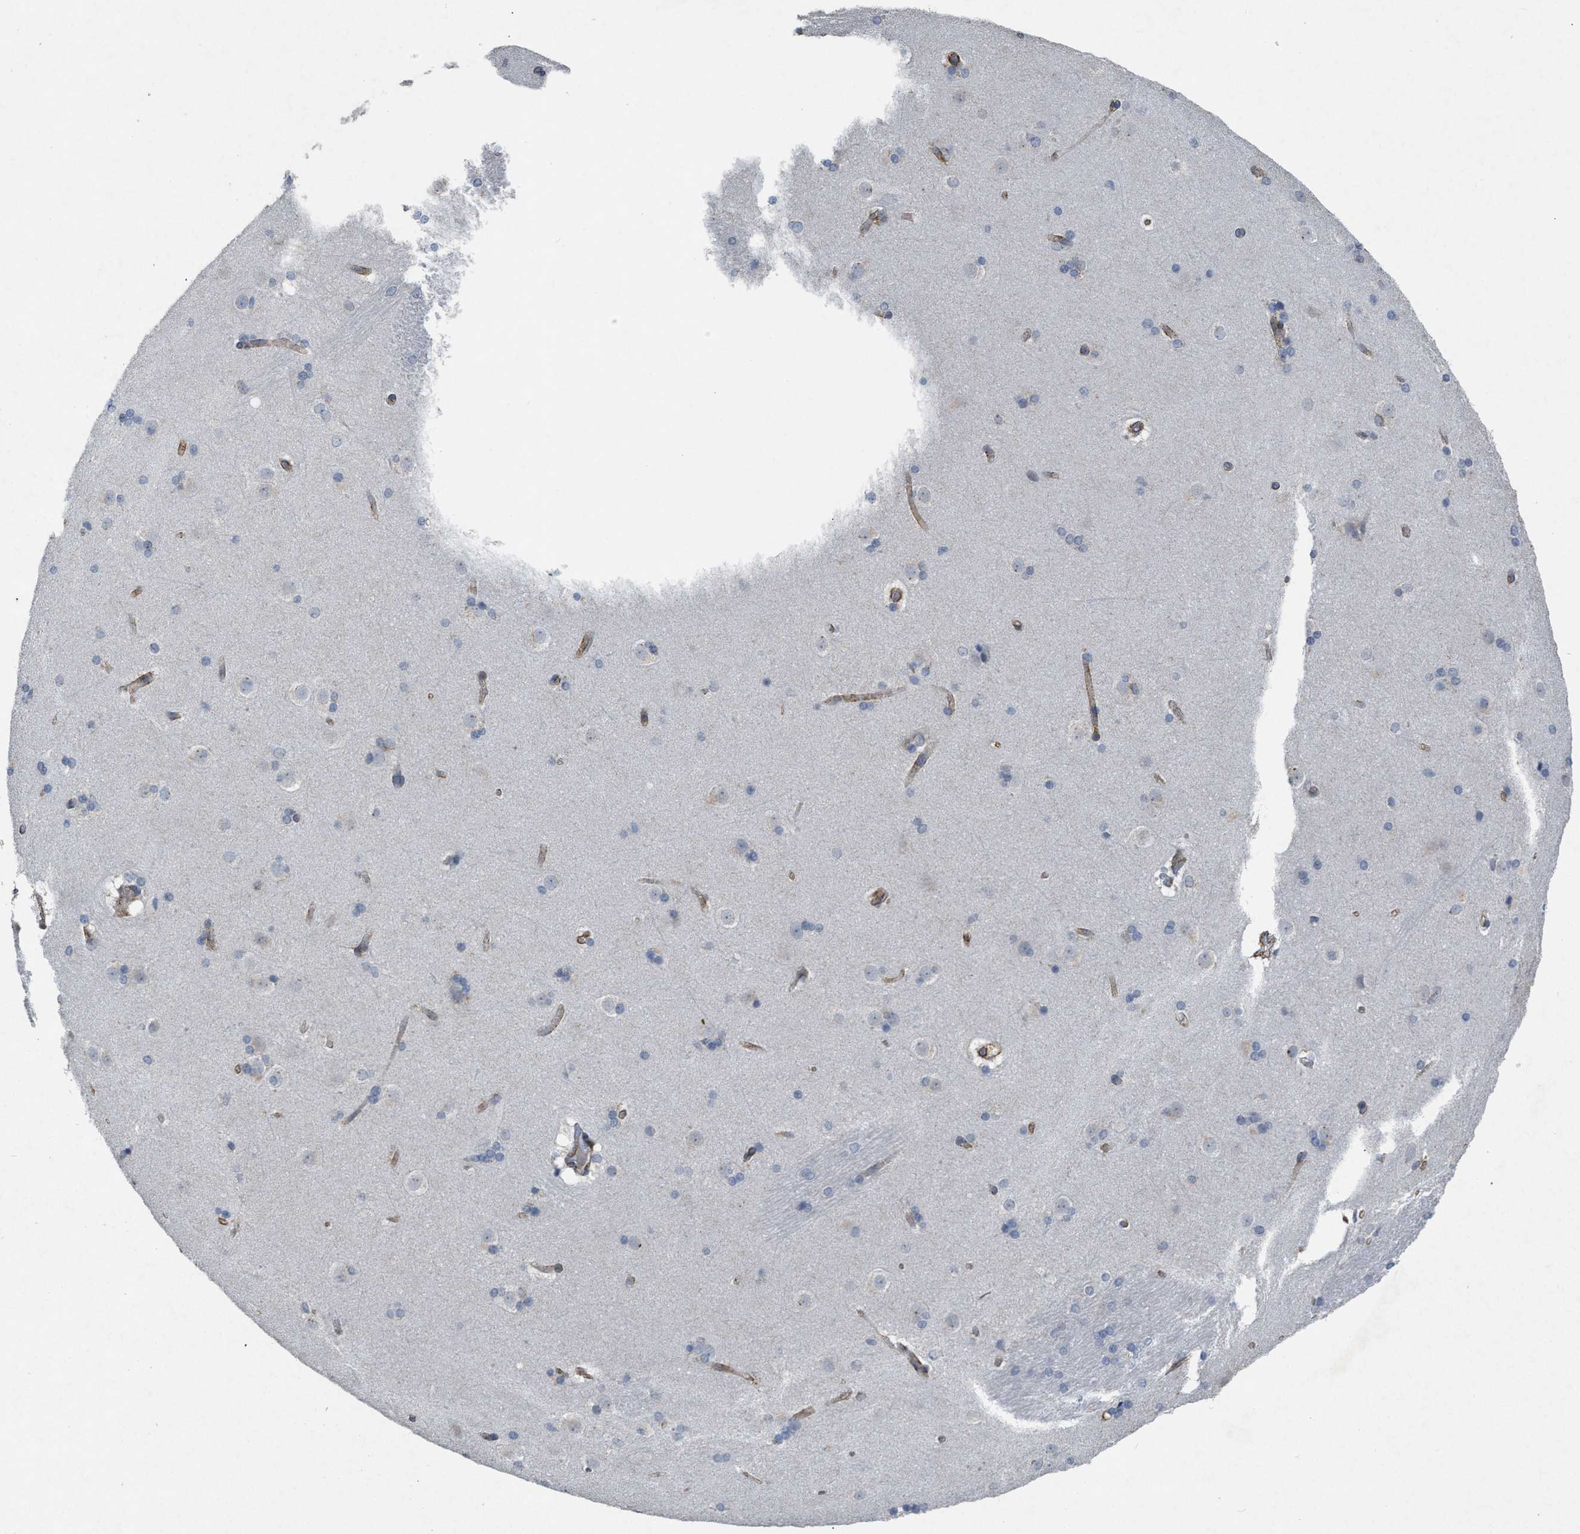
{"staining": {"intensity": "negative", "quantity": "none", "location": "none"}, "tissue": "caudate", "cell_type": "Glial cells", "image_type": "normal", "snomed": [{"axis": "morphology", "description": "Normal tissue, NOS"}, {"axis": "topography", "description": "Lateral ventricle wall"}], "caption": "Protein analysis of normal caudate shows no significant expression in glial cells. The staining is performed using DAB (3,3'-diaminobenzidine) brown chromogen with nuclei counter-stained in using hematoxylin.", "gene": "PDGFRA", "patient": {"sex": "female", "age": 19}}